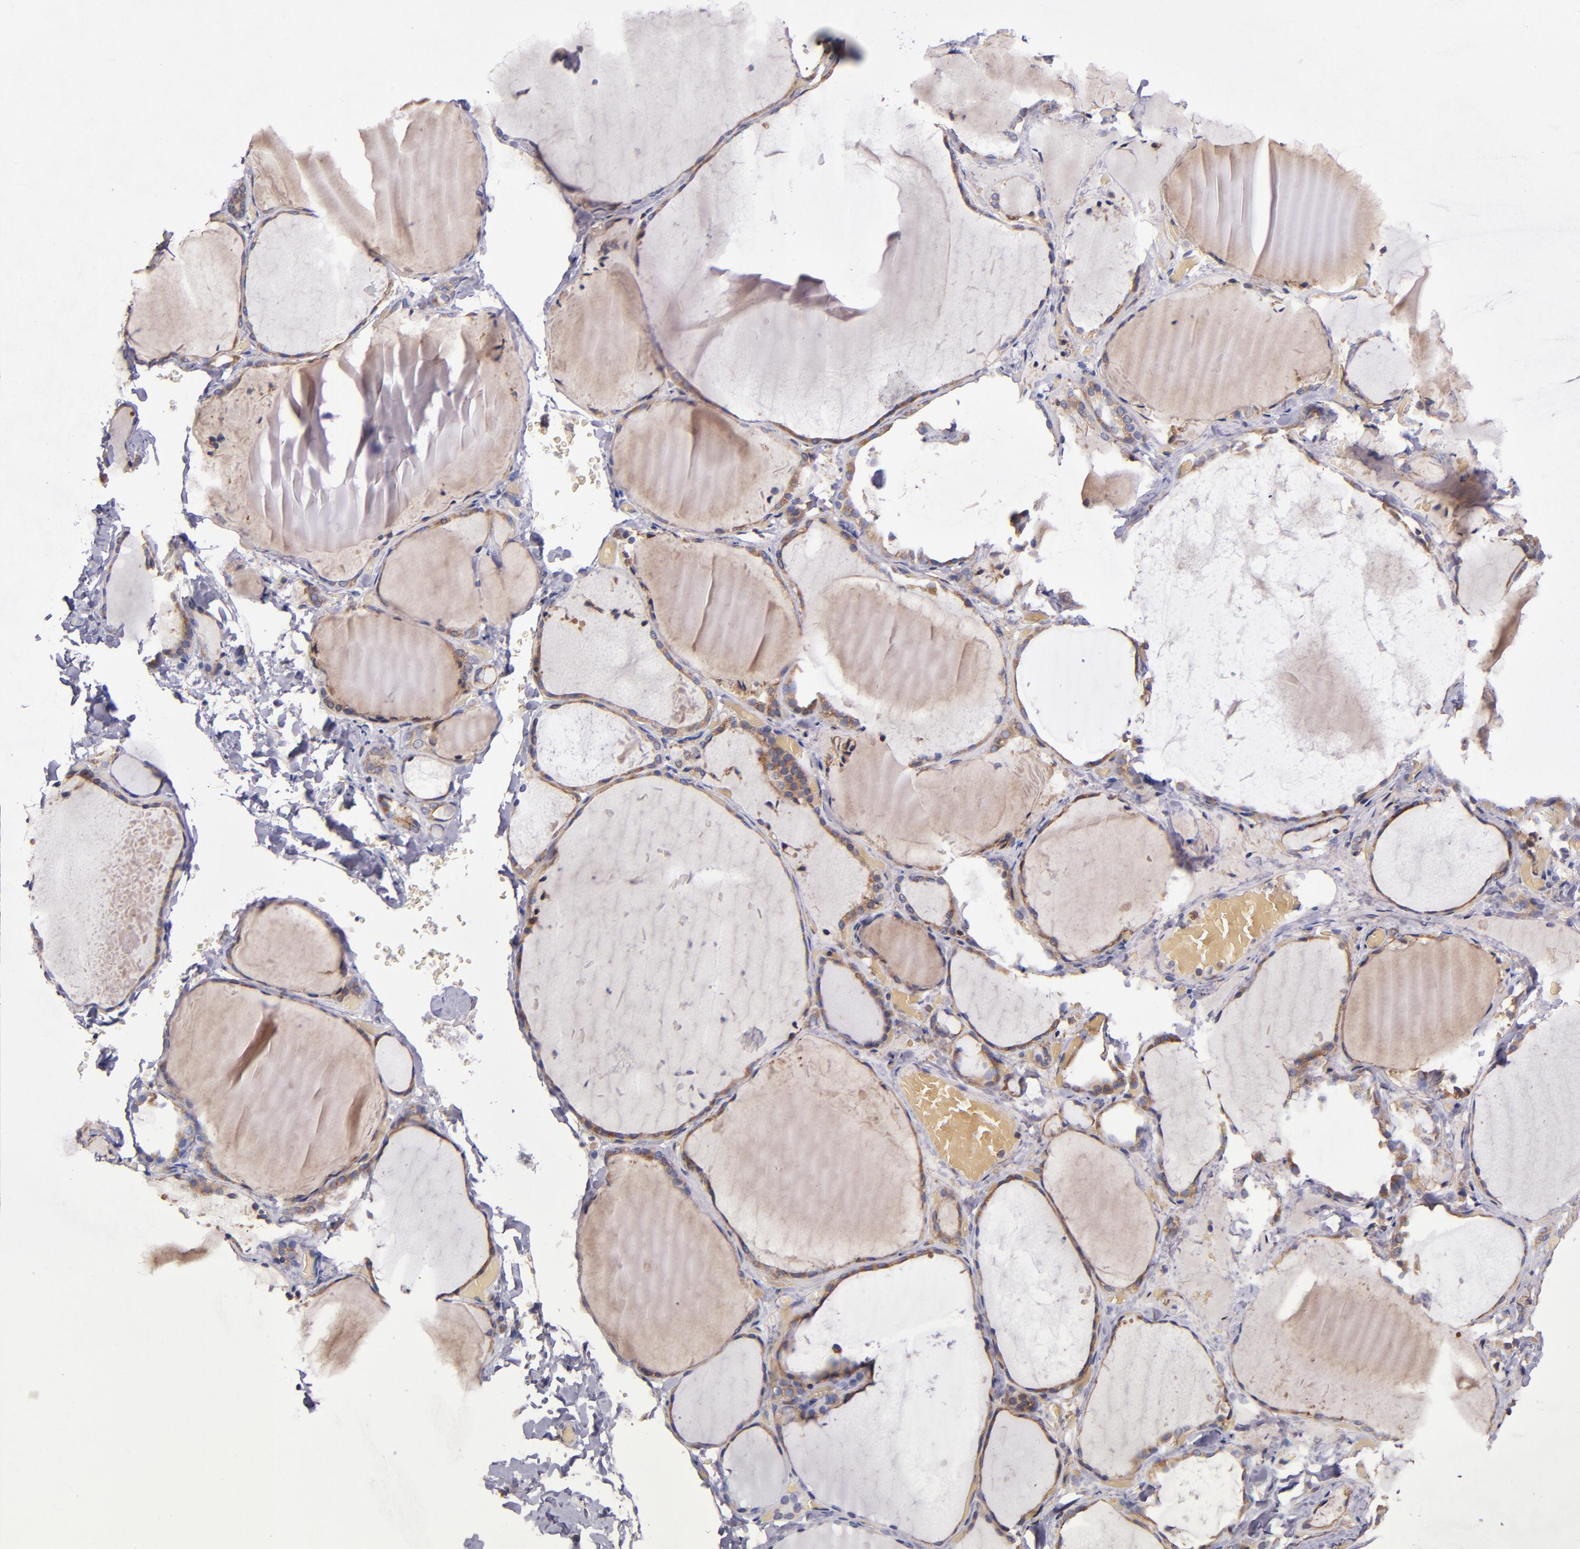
{"staining": {"intensity": "moderate", "quantity": ">75%", "location": "cytoplasmic/membranous"}, "tissue": "thyroid gland", "cell_type": "Glandular cells", "image_type": "normal", "snomed": [{"axis": "morphology", "description": "Normal tissue, NOS"}, {"axis": "topography", "description": "Thyroid gland"}], "caption": "Immunohistochemical staining of benign thyroid gland shows >75% levels of moderate cytoplasmic/membranous protein expression in approximately >75% of glandular cells.", "gene": "EIF4ENIF1", "patient": {"sex": "female", "age": 22}}